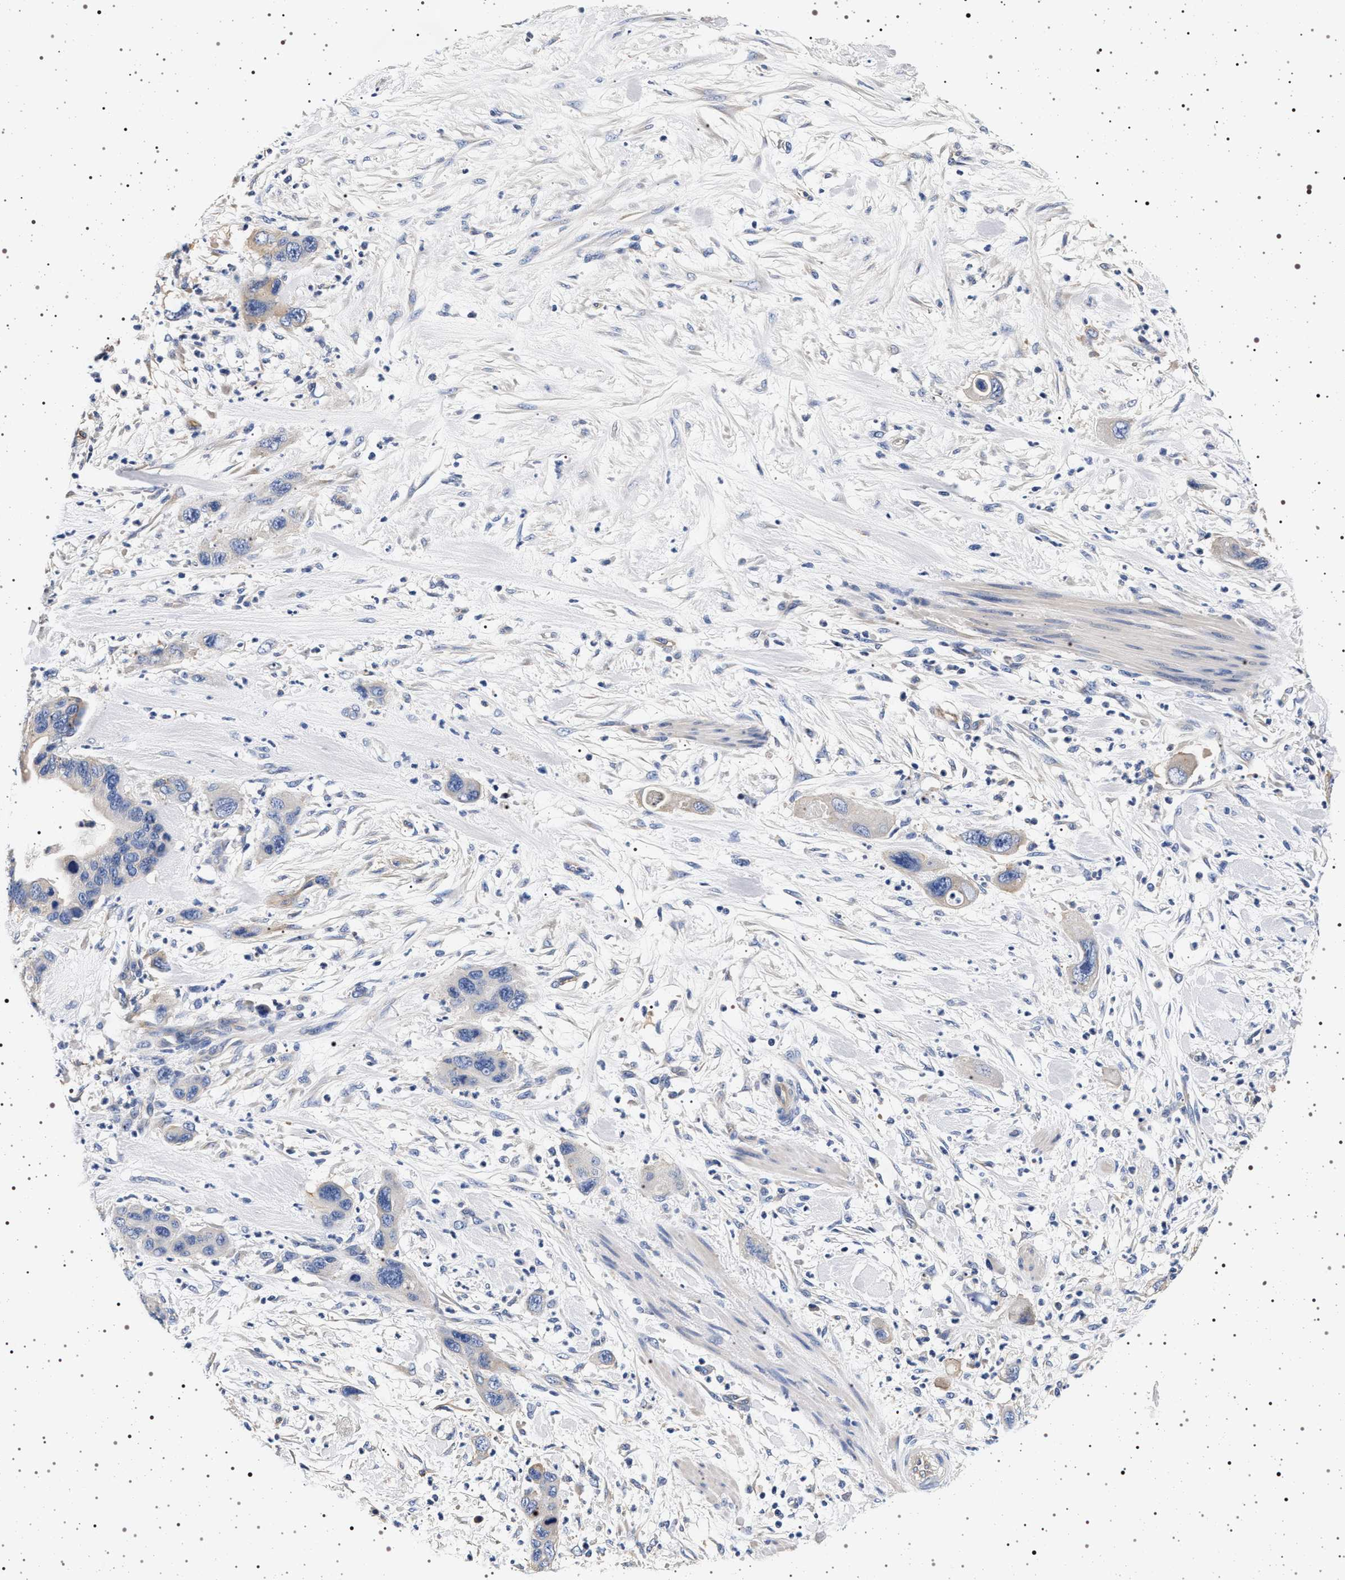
{"staining": {"intensity": "weak", "quantity": "<25%", "location": "cytoplasmic/membranous"}, "tissue": "pancreatic cancer", "cell_type": "Tumor cells", "image_type": "cancer", "snomed": [{"axis": "morphology", "description": "Adenocarcinoma, NOS"}, {"axis": "topography", "description": "Pancreas"}], "caption": "Immunohistochemical staining of human pancreatic adenocarcinoma shows no significant expression in tumor cells.", "gene": "HSD17B1", "patient": {"sex": "female", "age": 71}}